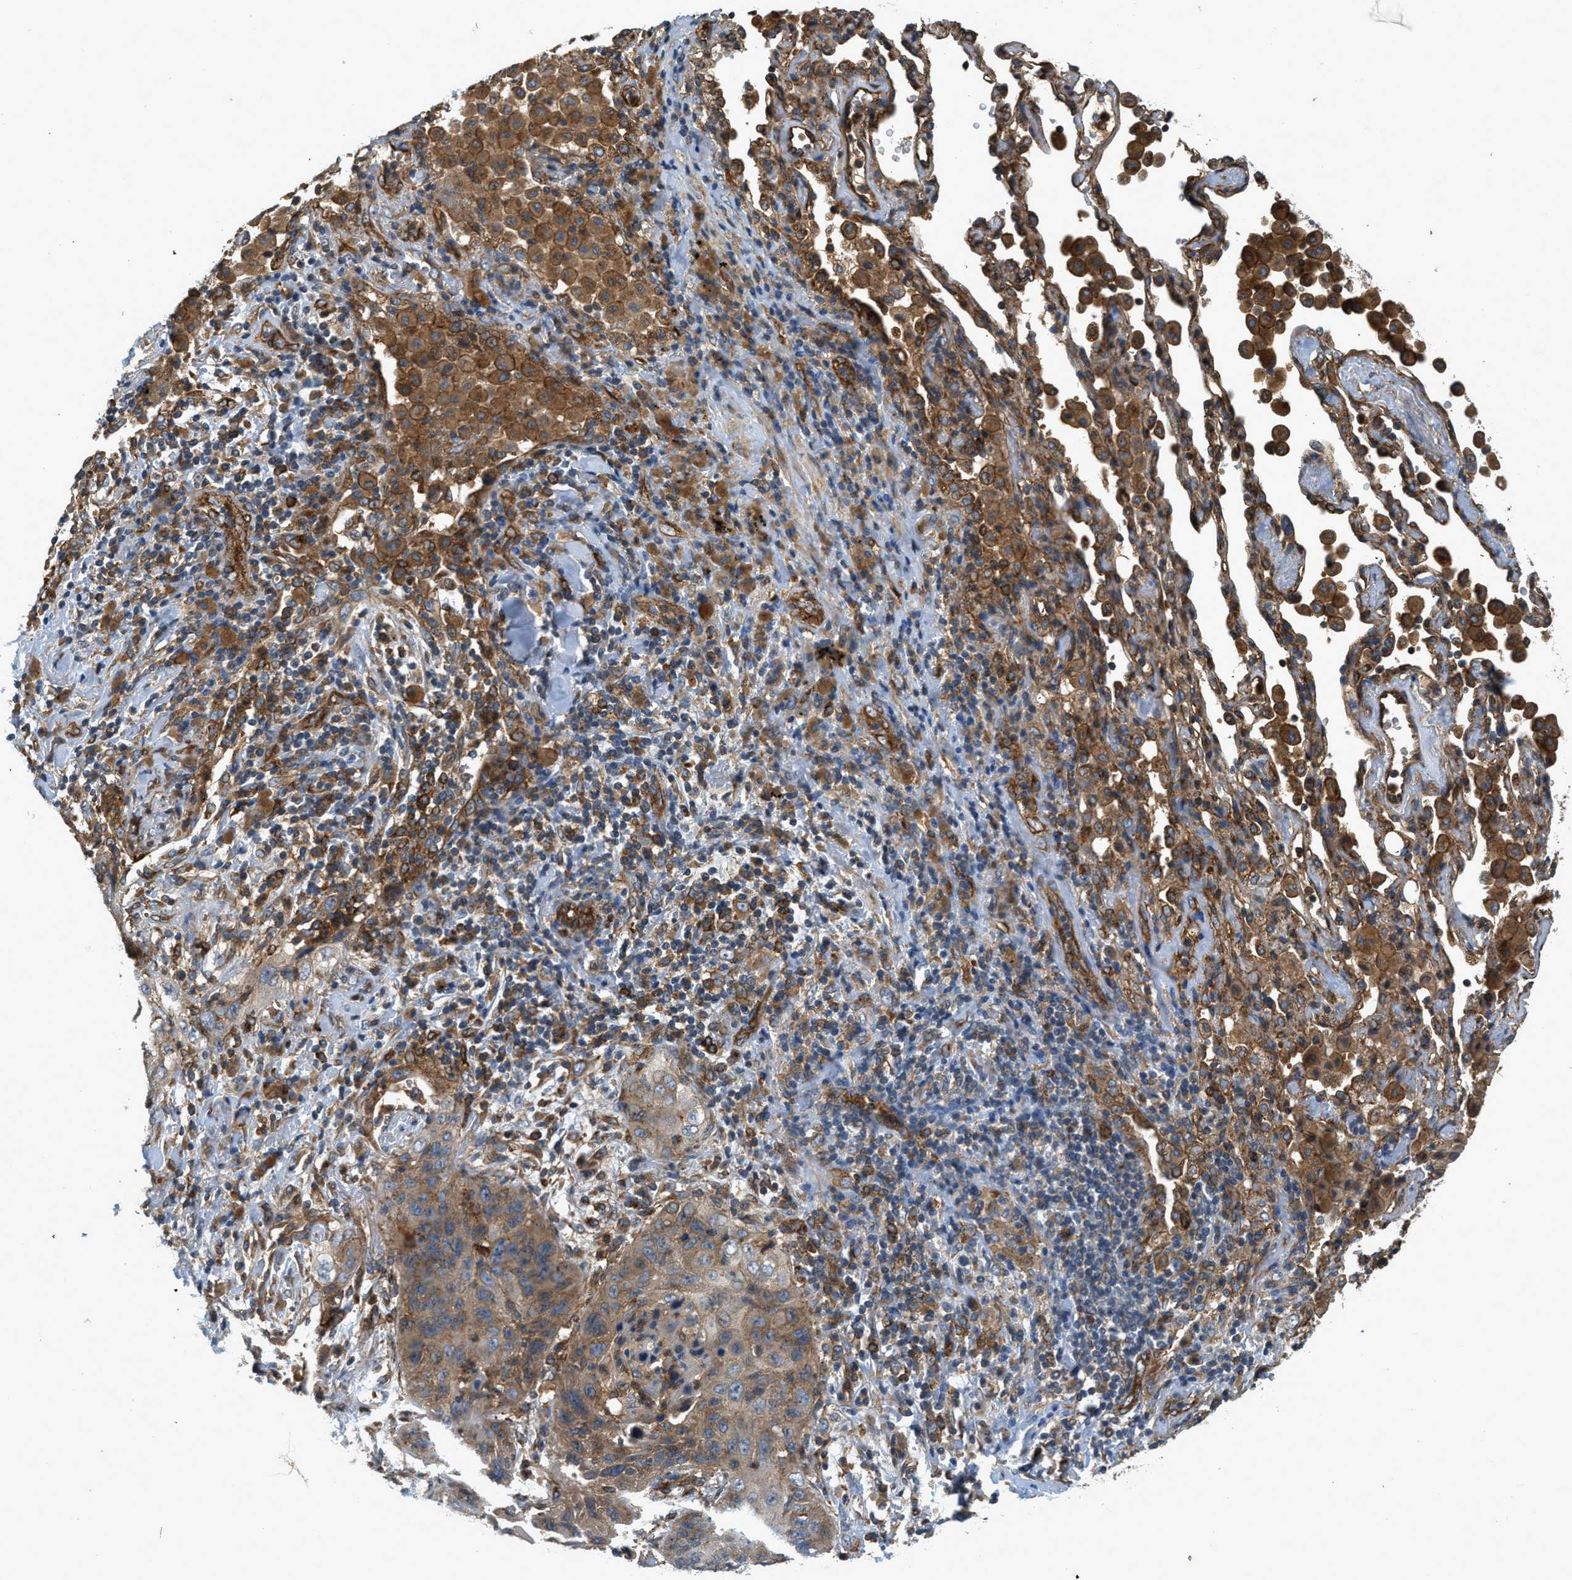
{"staining": {"intensity": "moderate", "quantity": ">75%", "location": "cytoplasmic/membranous"}, "tissue": "lung cancer", "cell_type": "Tumor cells", "image_type": "cancer", "snomed": [{"axis": "morphology", "description": "Squamous cell carcinoma, NOS"}, {"axis": "topography", "description": "Lung"}], "caption": "Immunohistochemistry image of neoplastic tissue: human squamous cell carcinoma (lung) stained using immunohistochemistry demonstrates medium levels of moderate protein expression localized specifically in the cytoplasmic/membranous of tumor cells, appearing as a cytoplasmic/membranous brown color.", "gene": "HIP1", "patient": {"sex": "female", "age": 67}}